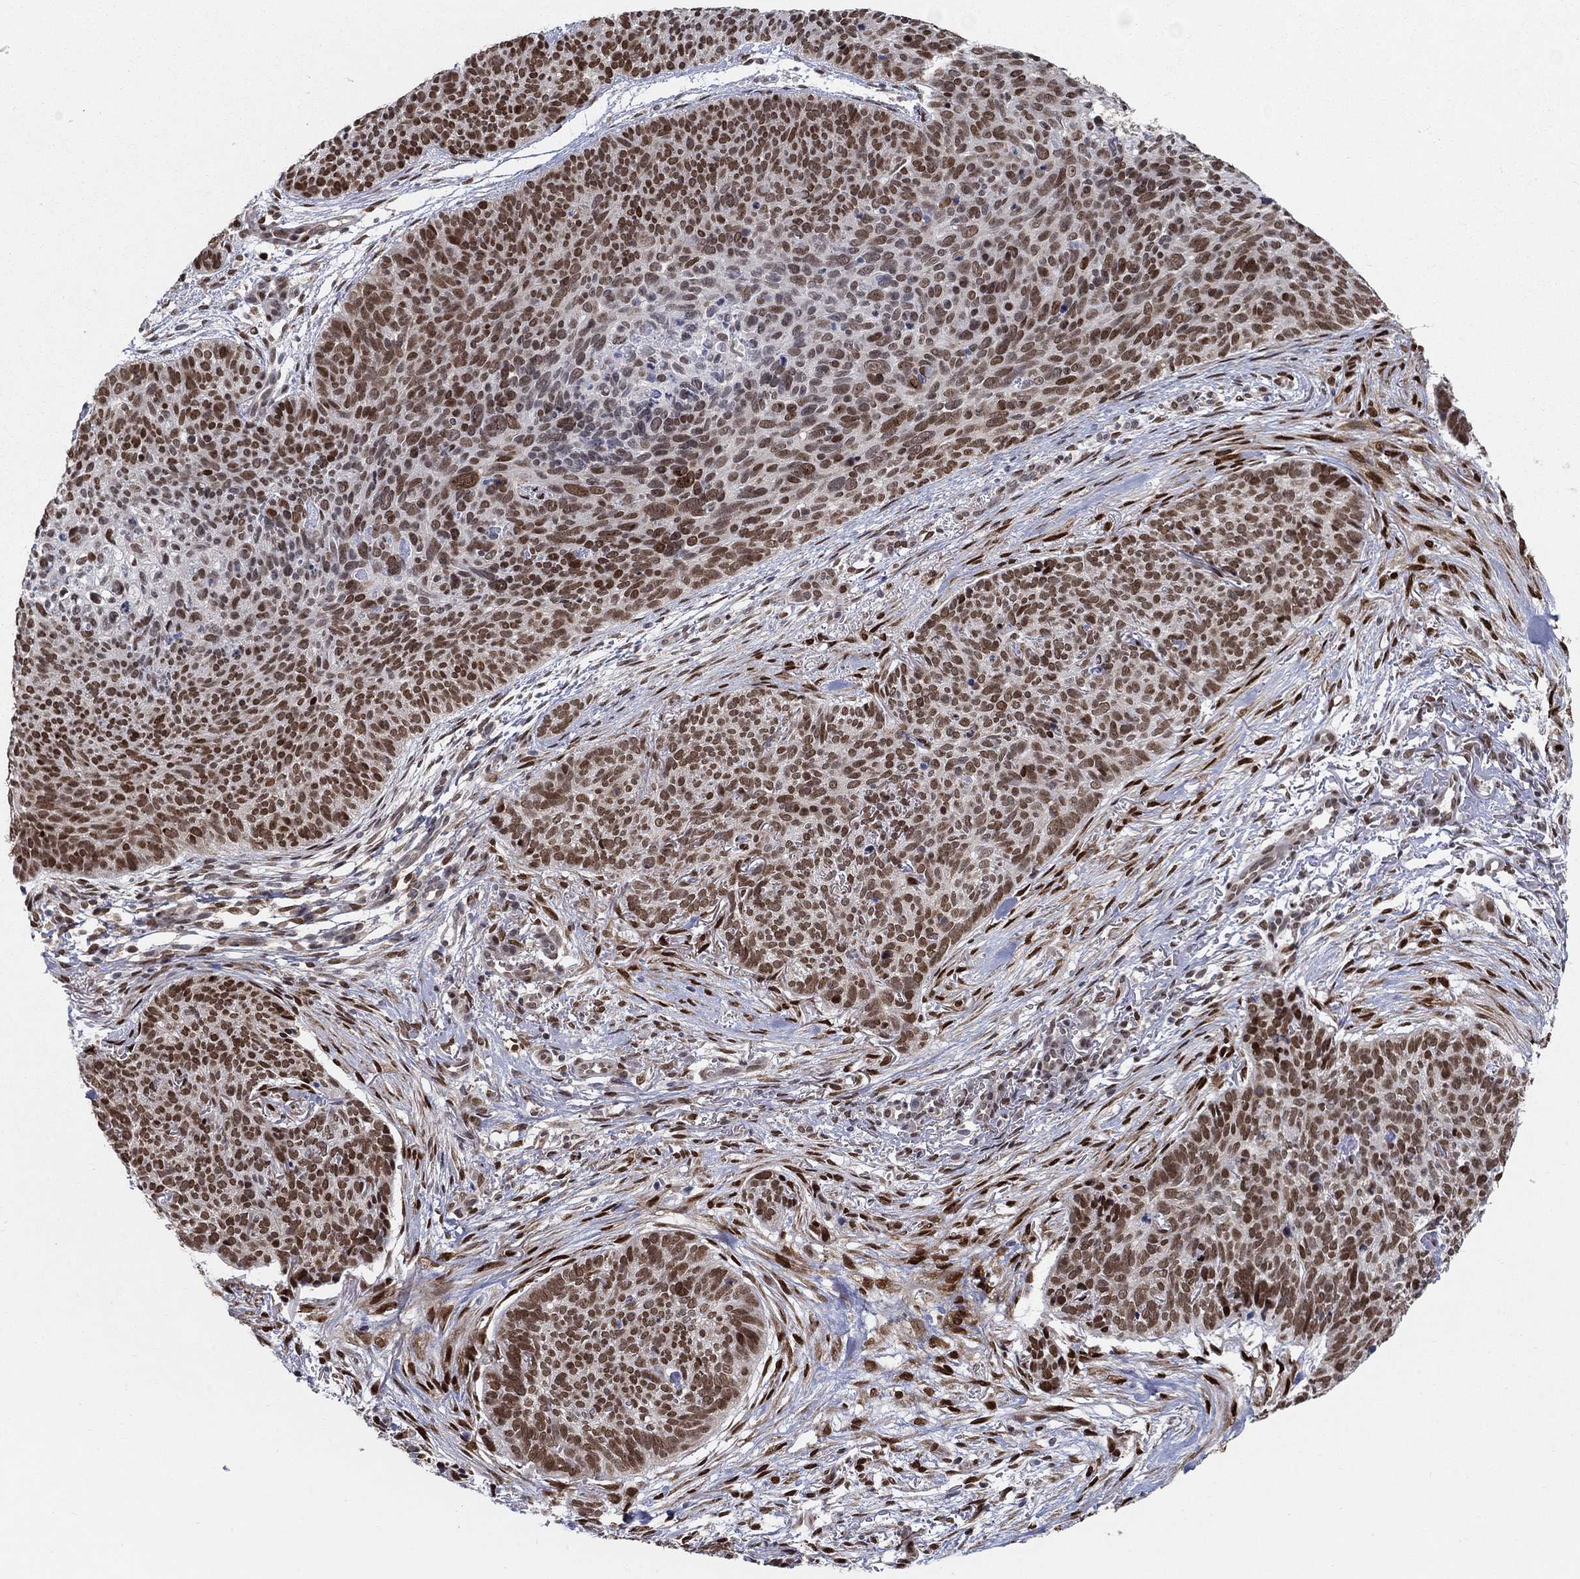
{"staining": {"intensity": "strong", "quantity": ">75%", "location": "nuclear"}, "tissue": "skin cancer", "cell_type": "Tumor cells", "image_type": "cancer", "snomed": [{"axis": "morphology", "description": "Basal cell carcinoma"}, {"axis": "topography", "description": "Skin"}], "caption": "Skin cancer tissue exhibits strong nuclear staining in about >75% of tumor cells, visualized by immunohistochemistry.", "gene": "CENPE", "patient": {"sex": "male", "age": 64}}